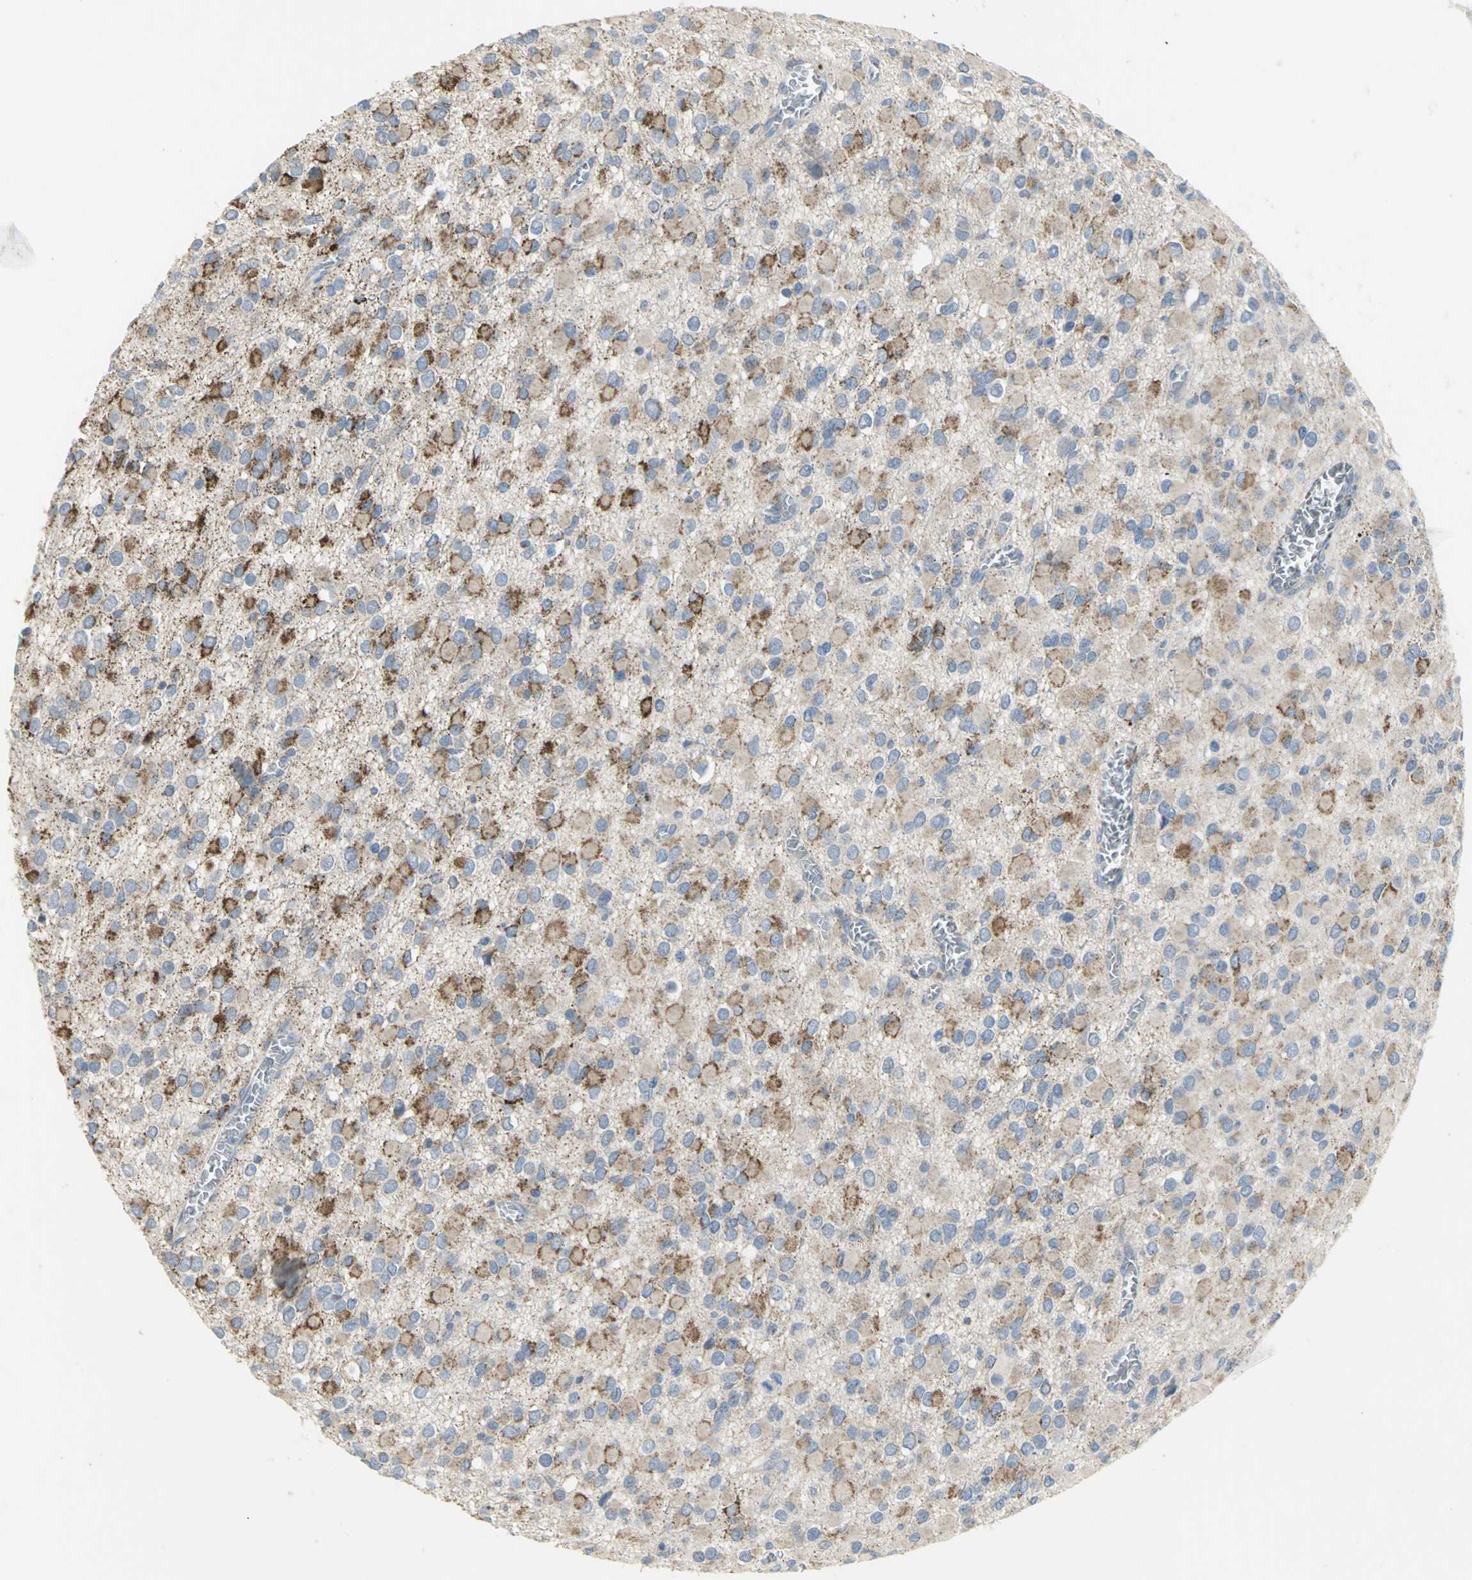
{"staining": {"intensity": "strong", "quantity": "25%-75%", "location": "cytoplasmic/membranous"}, "tissue": "glioma", "cell_type": "Tumor cells", "image_type": "cancer", "snomed": [{"axis": "morphology", "description": "Glioma, malignant, Low grade"}, {"axis": "topography", "description": "Brain"}], "caption": "Malignant glioma (low-grade) stained for a protein (brown) exhibits strong cytoplasmic/membranous positive positivity in about 25%-75% of tumor cells.", "gene": "SPPL2B", "patient": {"sex": "male", "age": 42}}